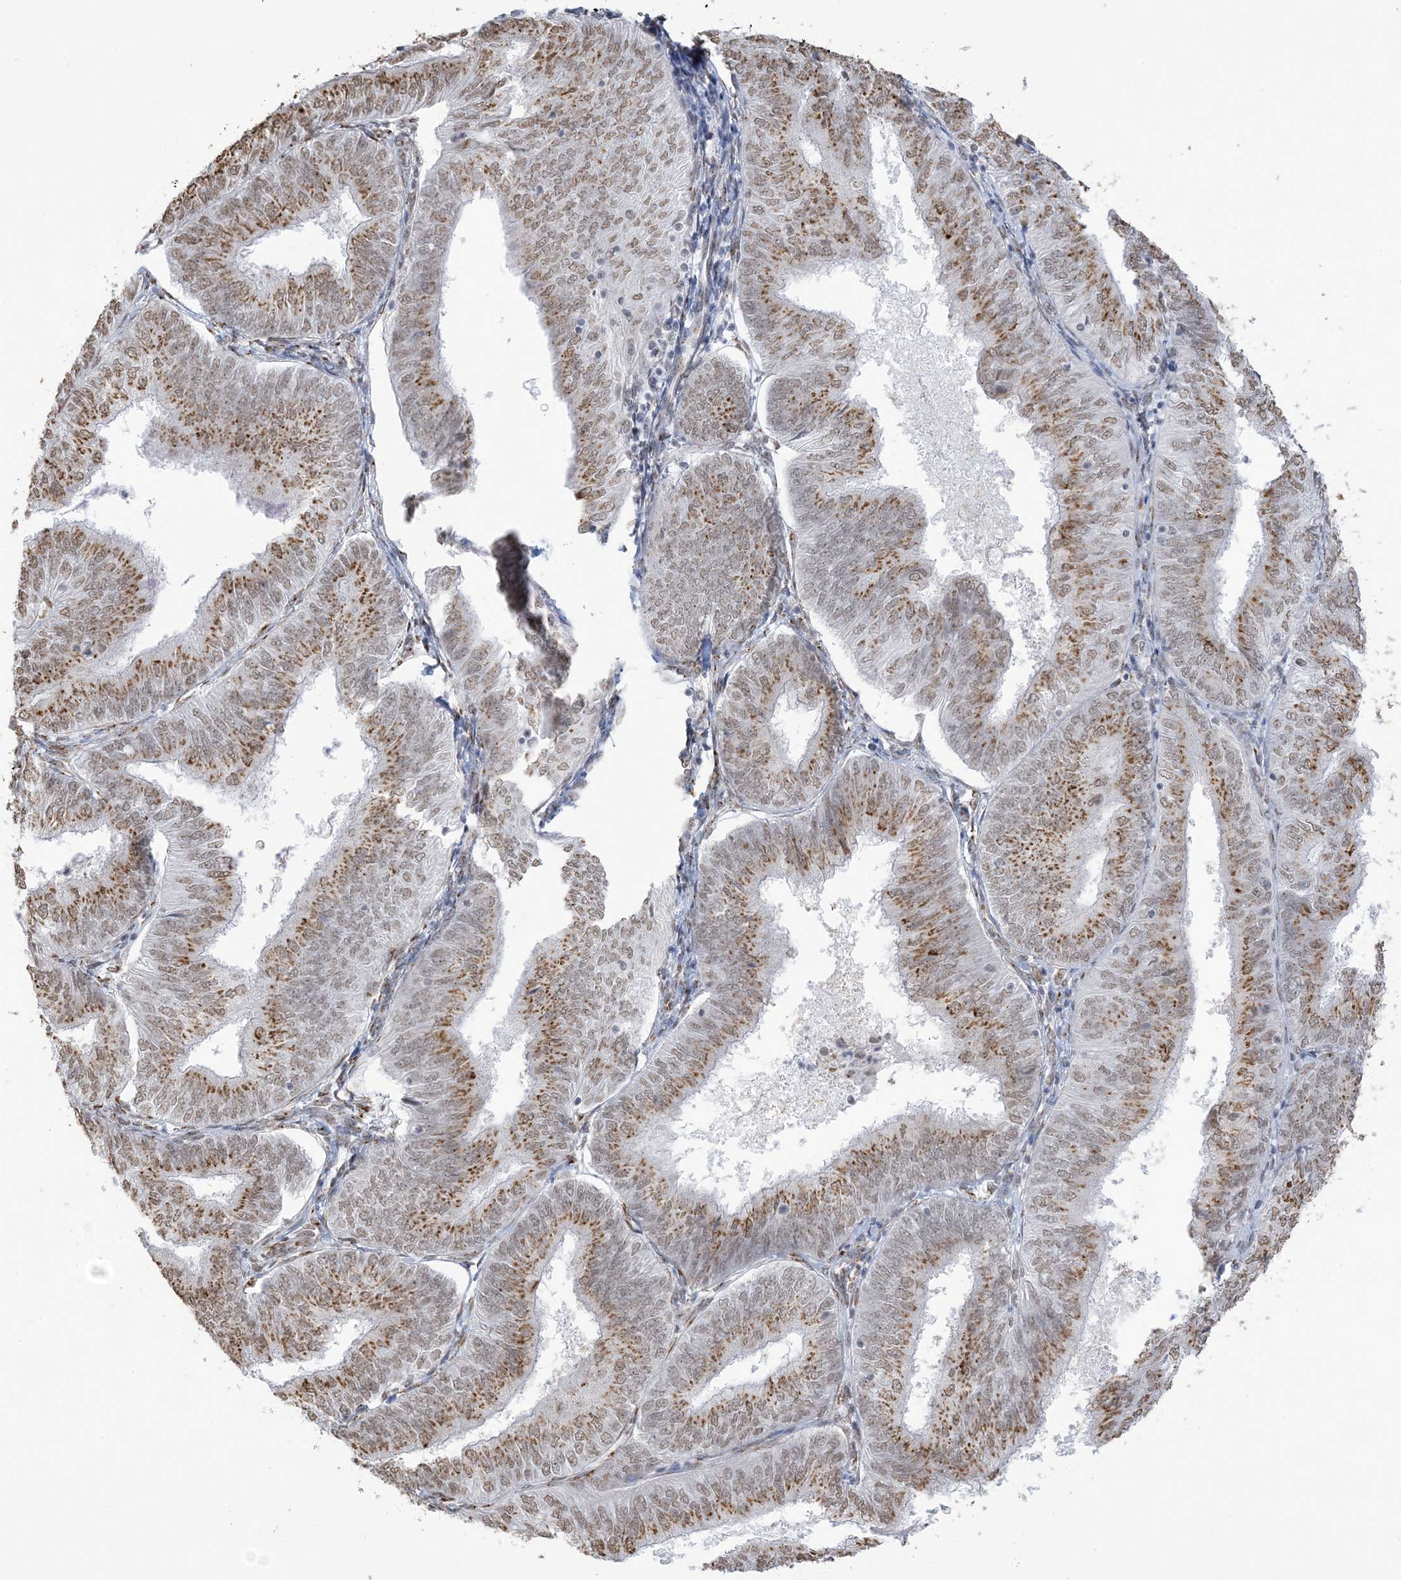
{"staining": {"intensity": "moderate", "quantity": ">75%", "location": "cytoplasmic/membranous,nuclear"}, "tissue": "endometrial cancer", "cell_type": "Tumor cells", "image_type": "cancer", "snomed": [{"axis": "morphology", "description": "Adenocarcinoma, NOS"}, {"axis": "topography", "description": "Endometrium"}], "caption": "Immunohistochemical staining of endometrial cancer displays moderate cytoplasmic/membranous and nuclear protein expression in approximately >75% of tumor cells. (DAB = brown stain, brightfield microscopy at high magnification).", "gene": "GPR107", "patient": {"sex": "female", "age": 58}}